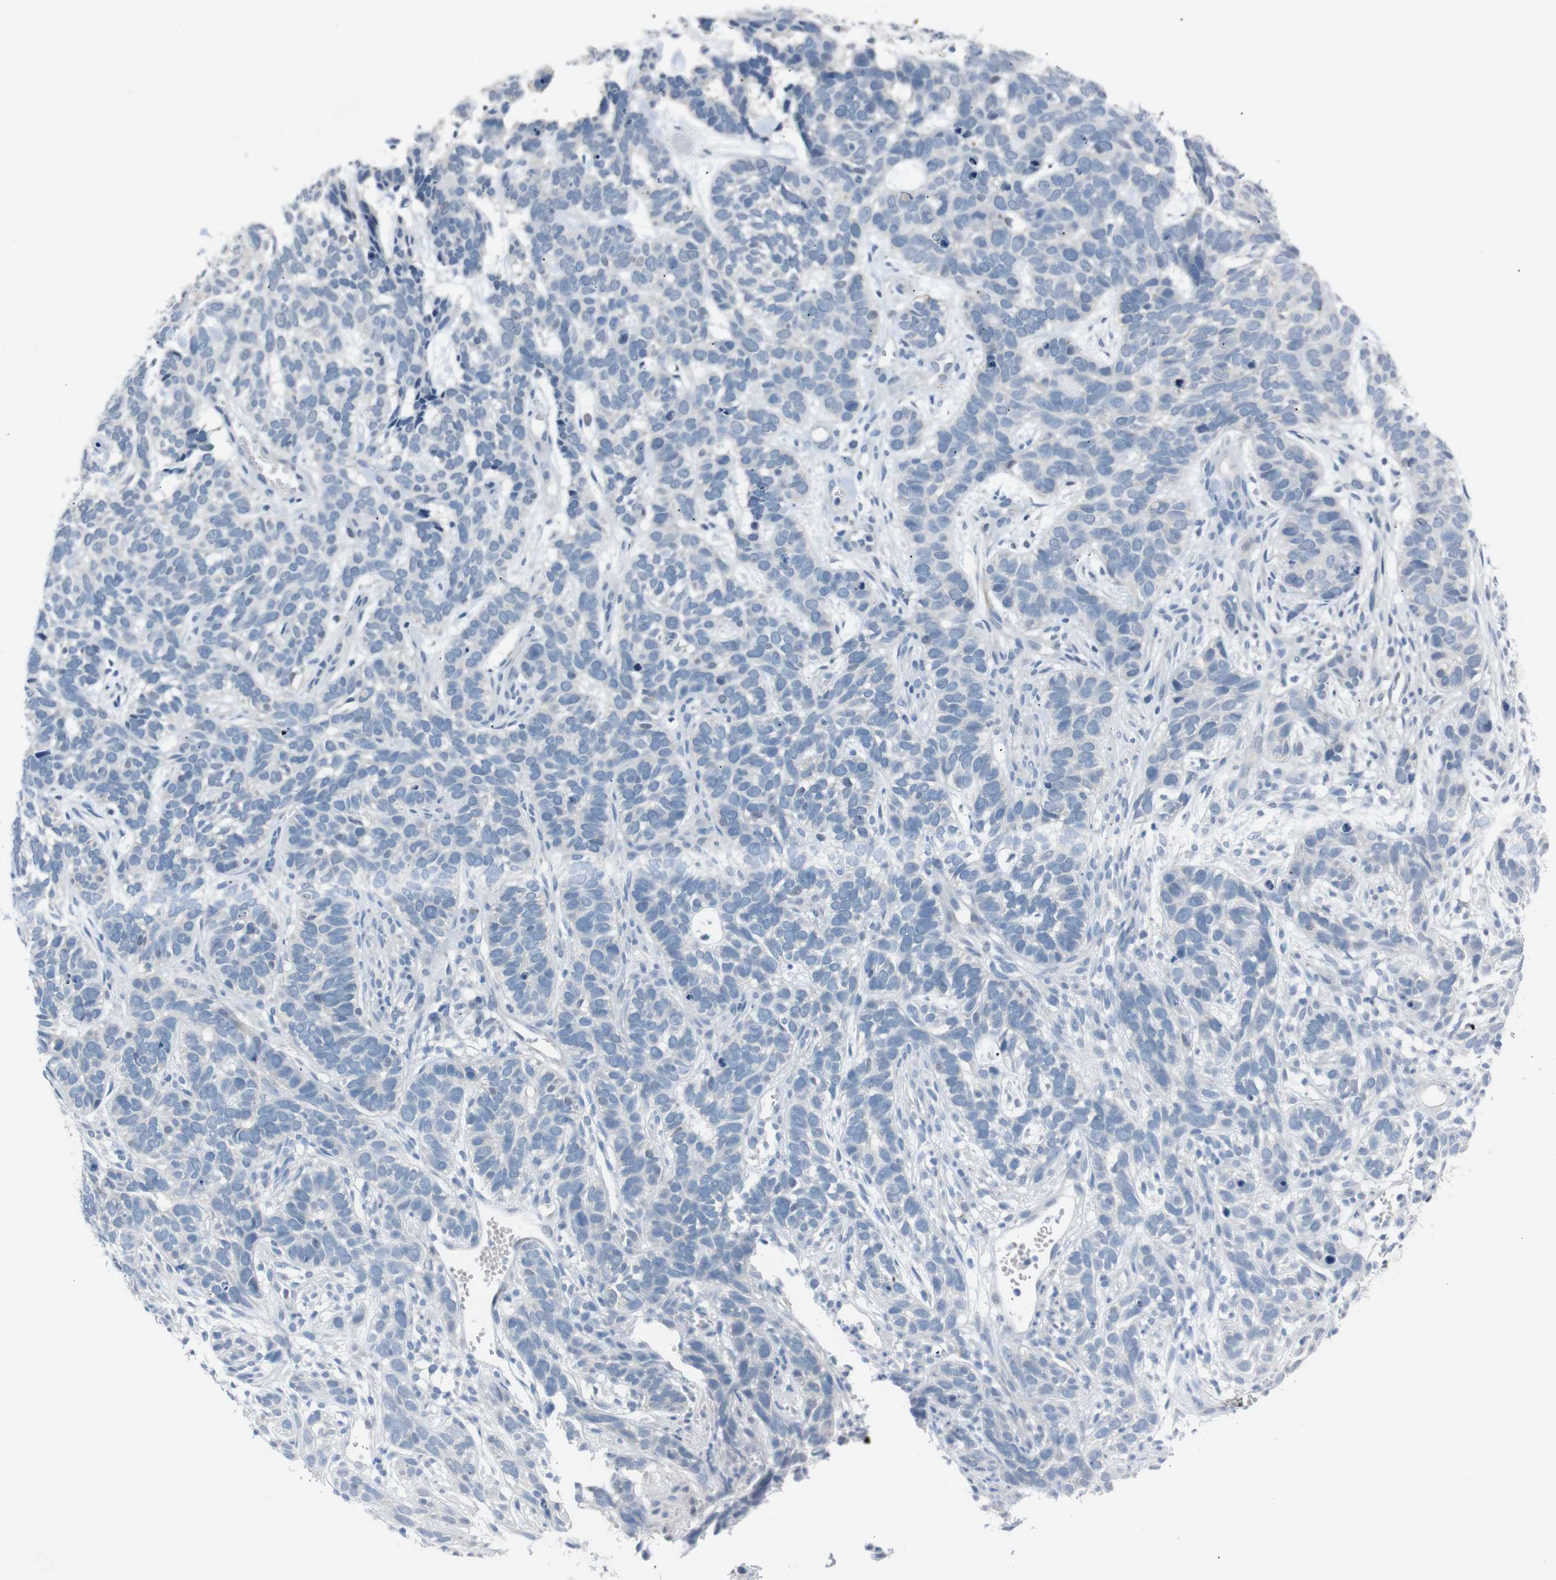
{"staining": {"intensity": "negative", "quantity": "none", "location": "none"}, "tissue": "skin cancer", "cell_type": "Tumor cells", "image_type": "cancer", "snomed": [{"axis": "morphology", "description": "Basal cell carcinoma"}, {"axis": "topography", "description": "Skin"}], "caption": "Skin cancer (basal cell carcinoma) was stained to show a protein in brown. There is no significant expression in tumor cells. (Brightfield microscopy of DAB (3,3'-diaminobenzidine) immunohistochemistry (IHC) at high magnification).", "gene": "CHRM5", "patient": {"sex": "male", "age": 87}}